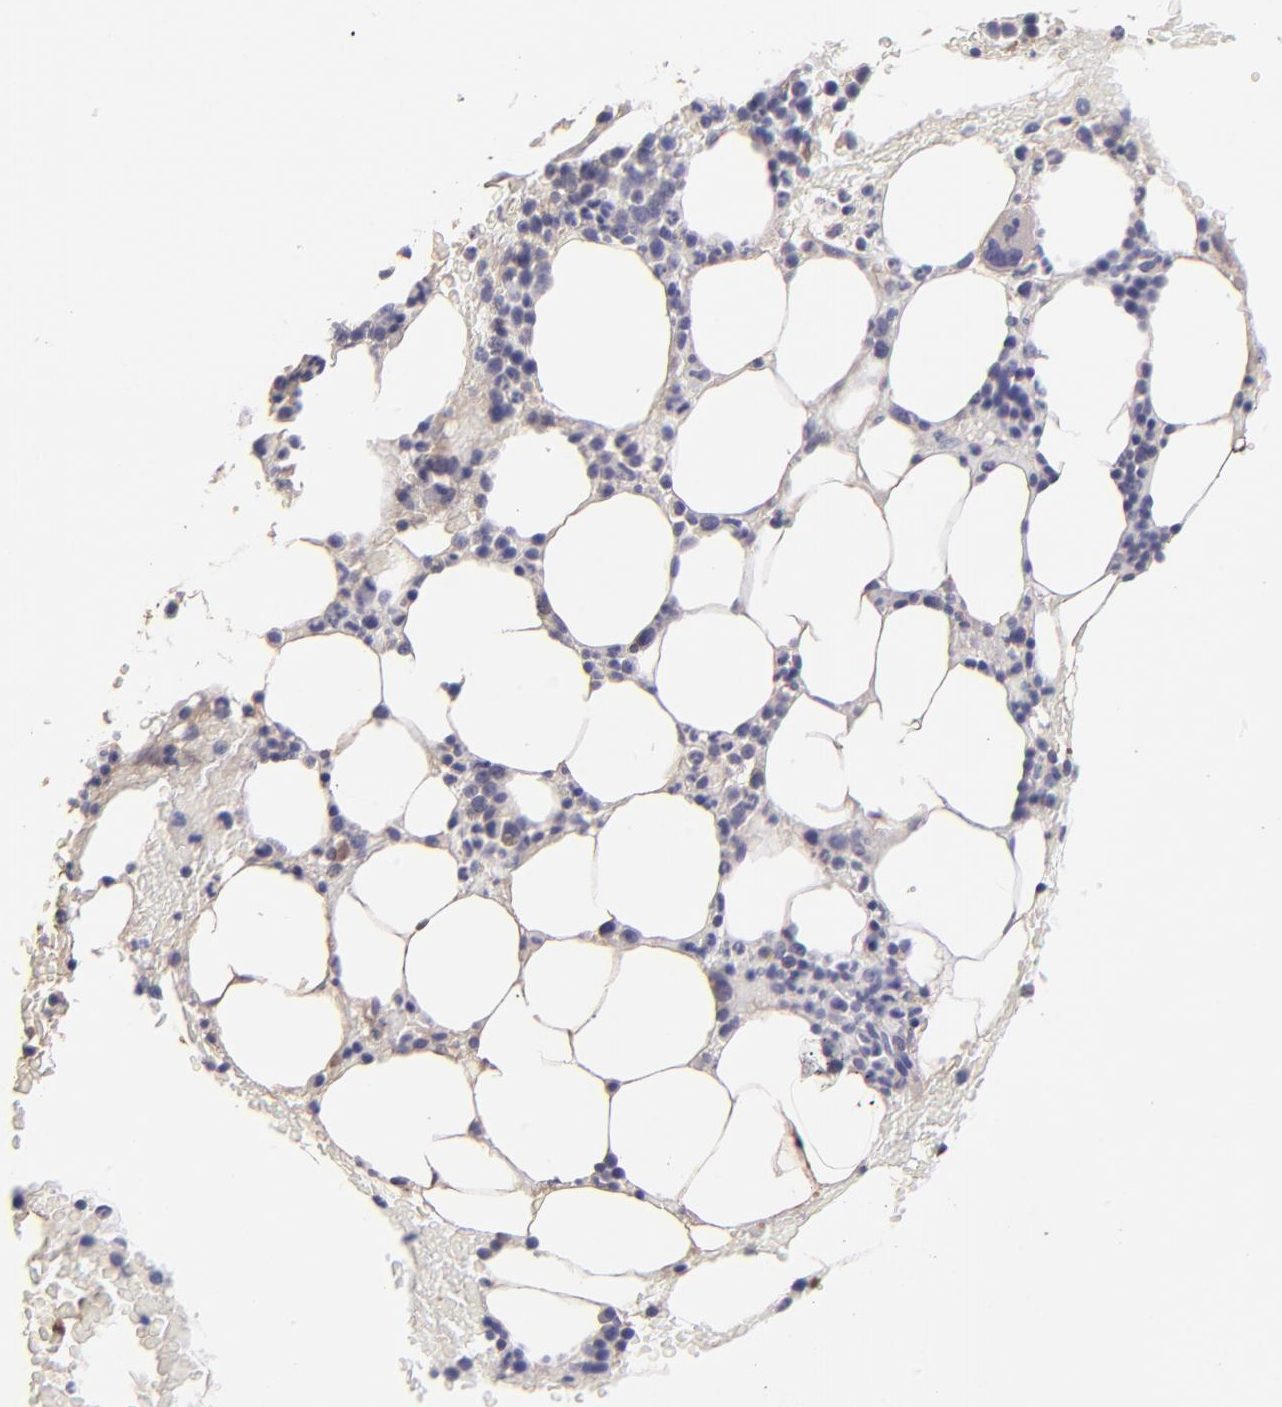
{"staining": {"intensity": "negative", "quantity": "none", "location": "none"}, "tissue": "bone marrow", "cell_type": "Hematopoietic cells", "image_type": "normal", "snomed": [{"axis": "morphology", "description": "Normal tissue, NOS"}, {"axis": "topography", "description": "Bone marrow"}], "caption": "High magnification brightfield microscopy of normal bone marrow stained with DAB (brown) and counterstained with hematoxylin (blue): hematopoietic cells show no significant expression. The staining is performed using DAB (3,3'-diaminobenzidine) brown chromogen with nuclei counter-stained in using hematoxylin.", "gene": "ABCC4", "patient": {"sex": "female", "age": 84}}